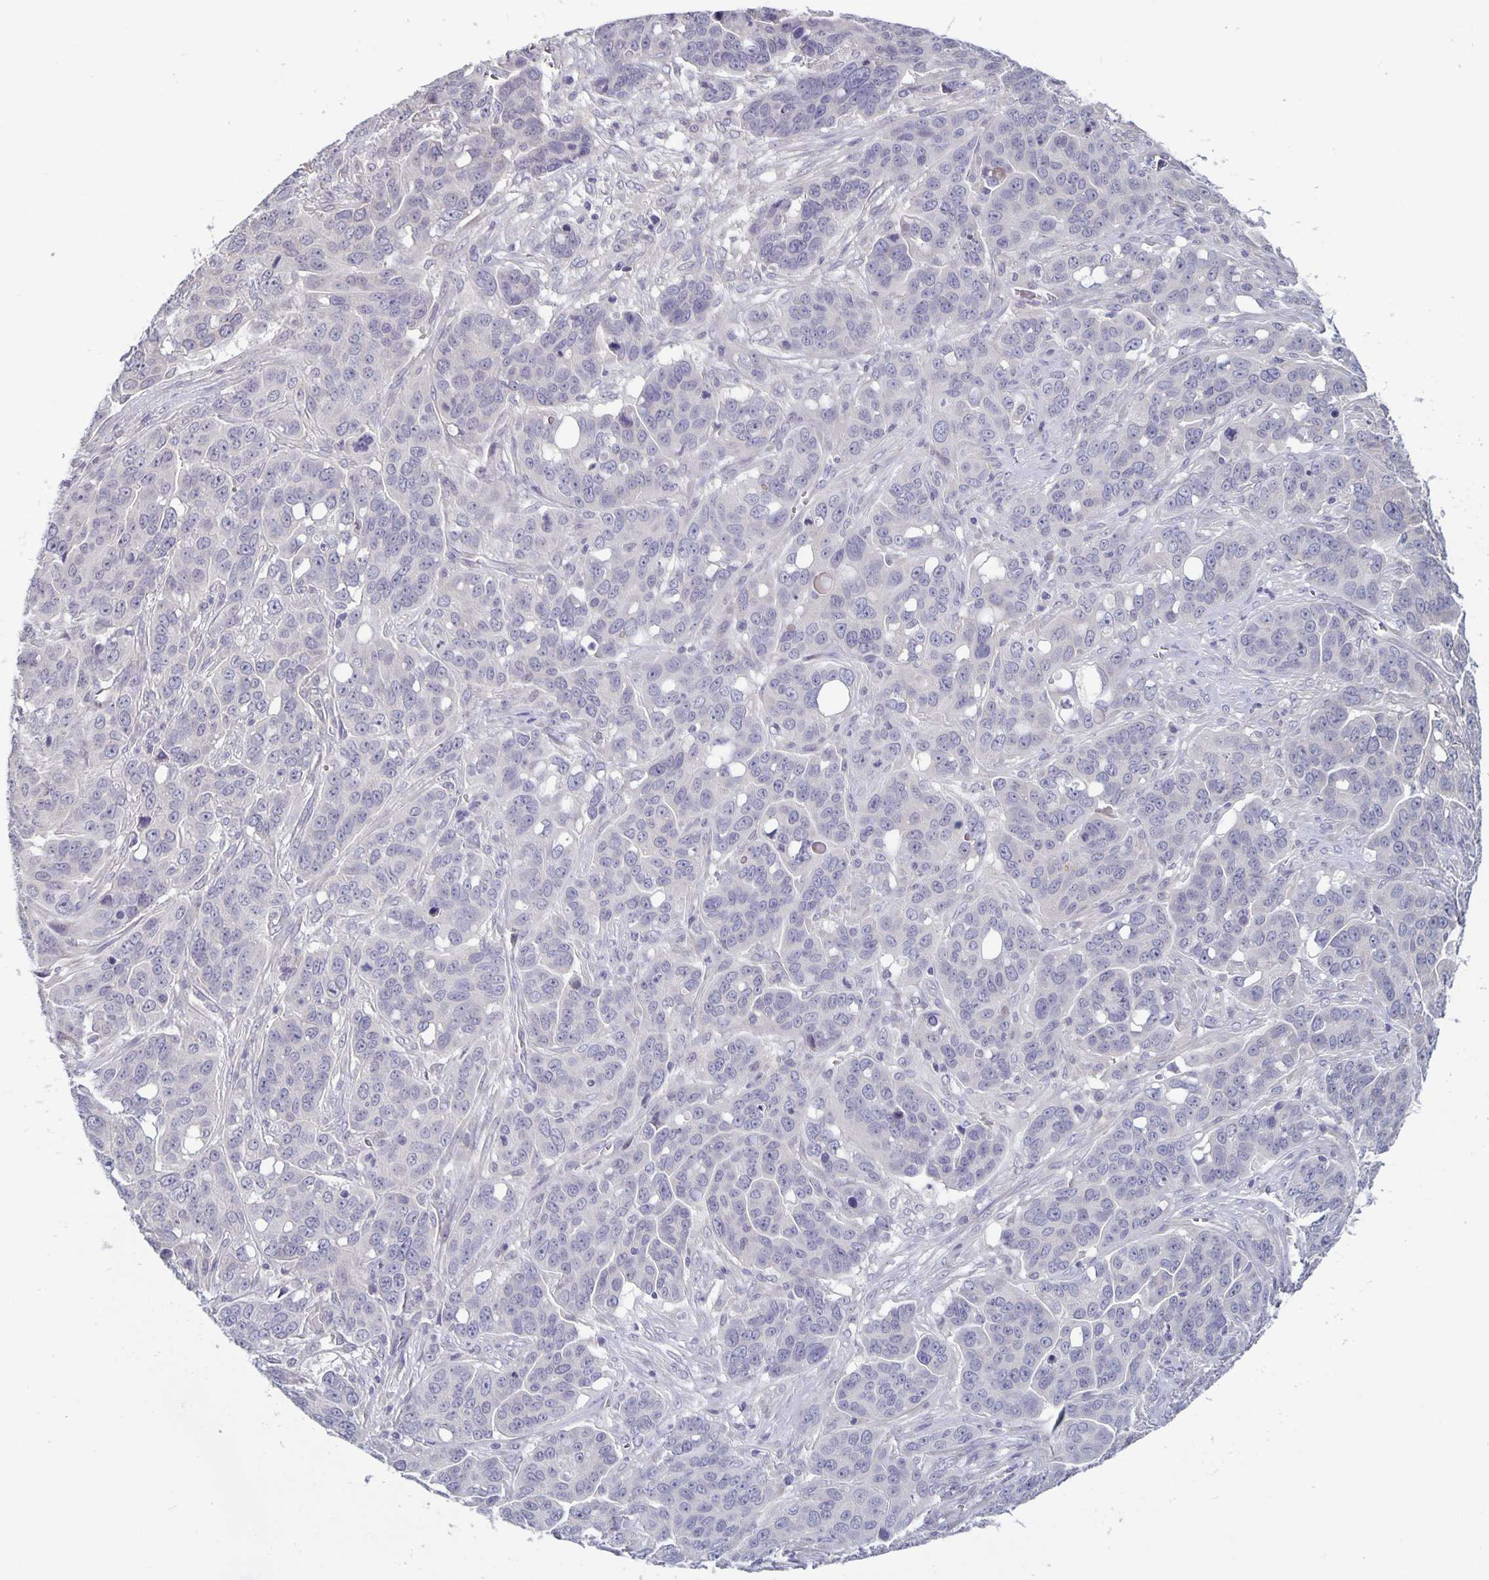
{"staining": {"intensity": "negative", "quantity": "none", "location": "none"}, "tissue": "ovarian cancer", "cell_type": "Tumor cells", "image_type": "cancer", "snomed": [{"axis": "morphology", "description": "Carcinoma, endometroid"}, {"axis": "topography", "description": "Ovary"}], "caption": "This is an IHC micrograph of human ovarian endometroid carcinoma. There is no staining in tumor cells.", "gene": "PLCB3", "patient": {"sex": "female", "age": 78}}